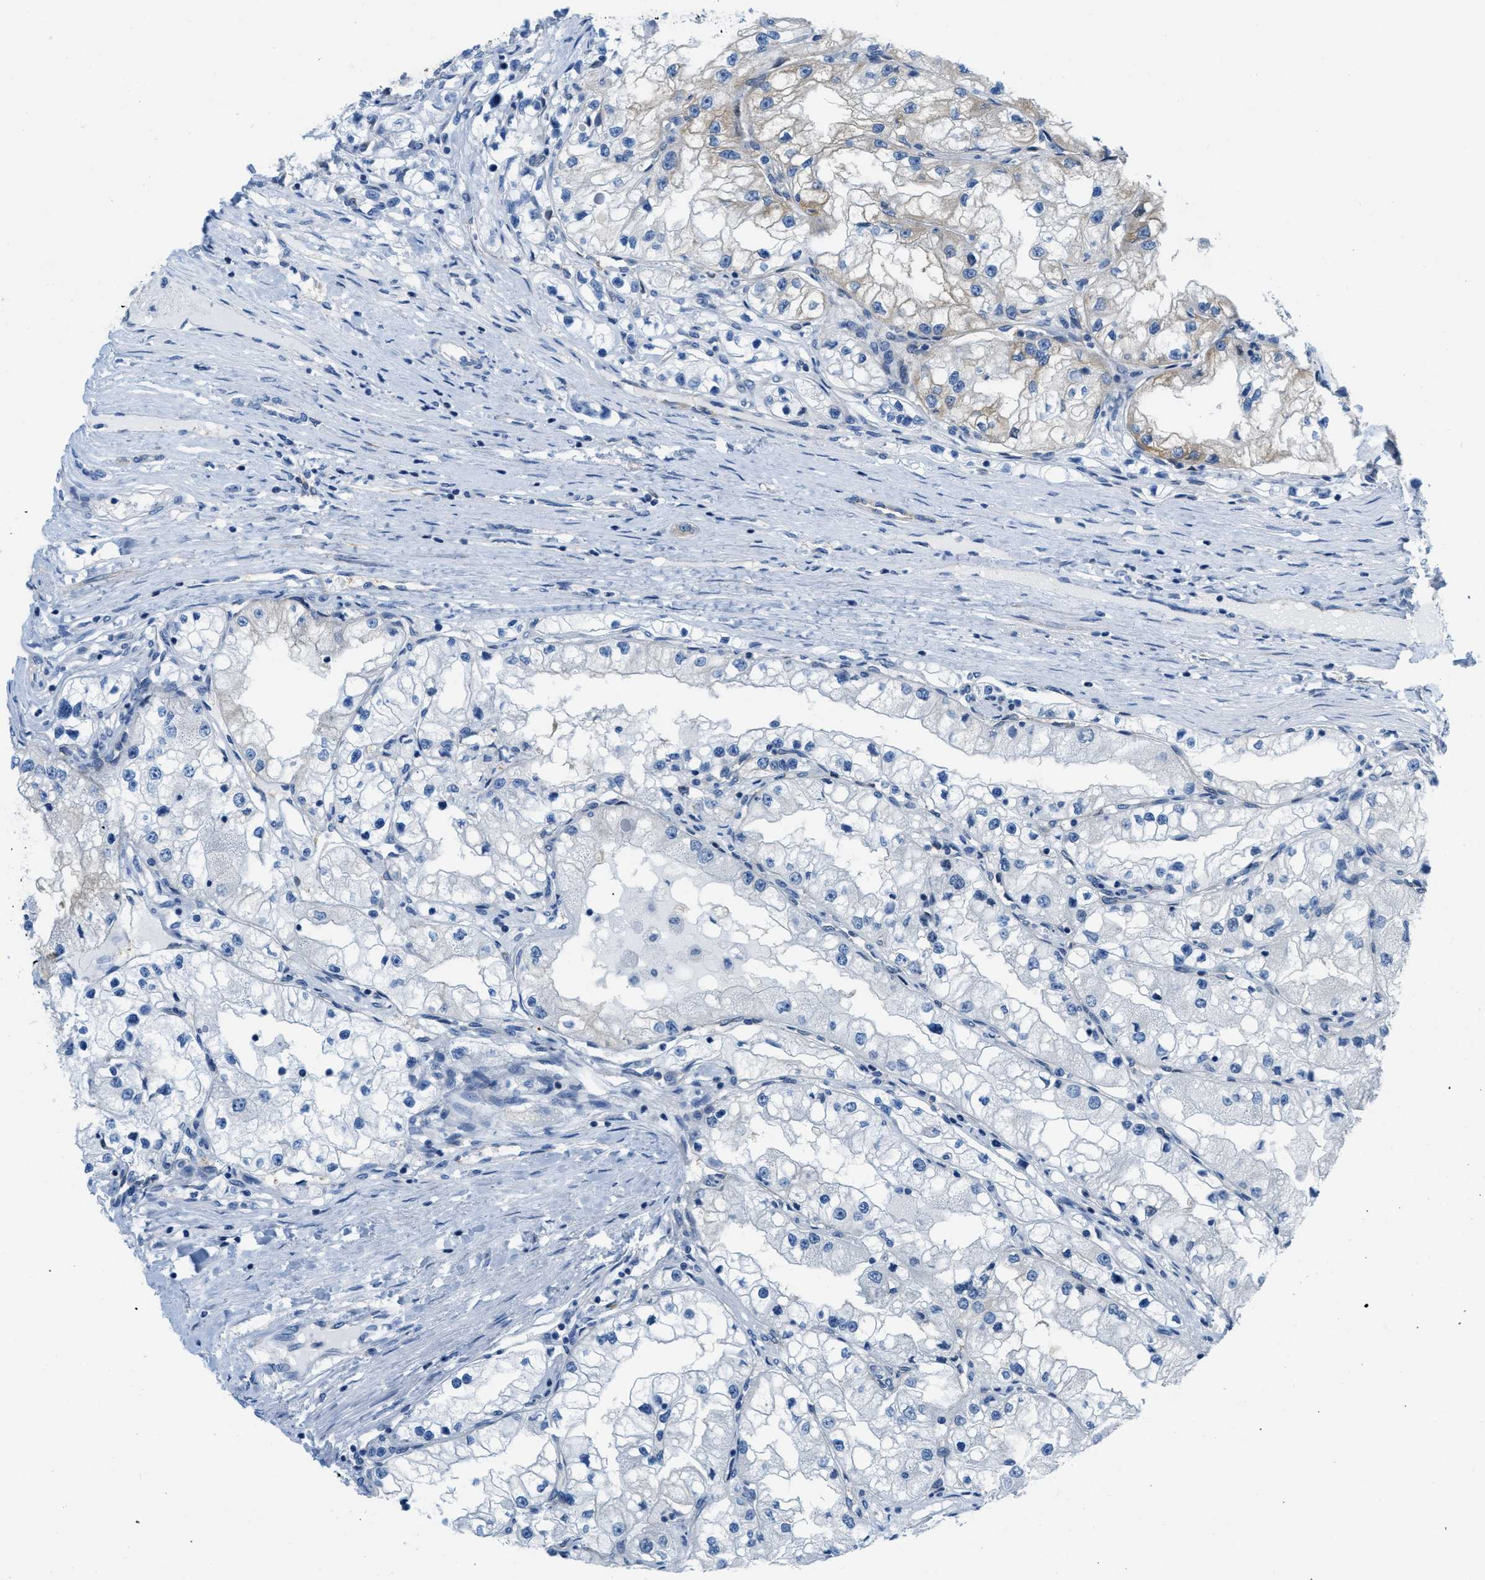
{"staining": {"intensity": "negative", "quantity": "none", "location": "none"}, "tissue": "renal cancer", "cell_type": "Tumor cells", "image_type": "cancer", "snomed": [{"axis": "morphology", "description": "Adenocarcinoma, NOS"}, {"axis": "topography", "description": "Kidney"}], "caption": "Immunohistochemistry image of human renal cancer (adenocarcinoma) stained for a protein (brown), which displays no positivity in tumor cells.", "gene": "ASGR1", "patient": {"sex": "male", "age": 68}}